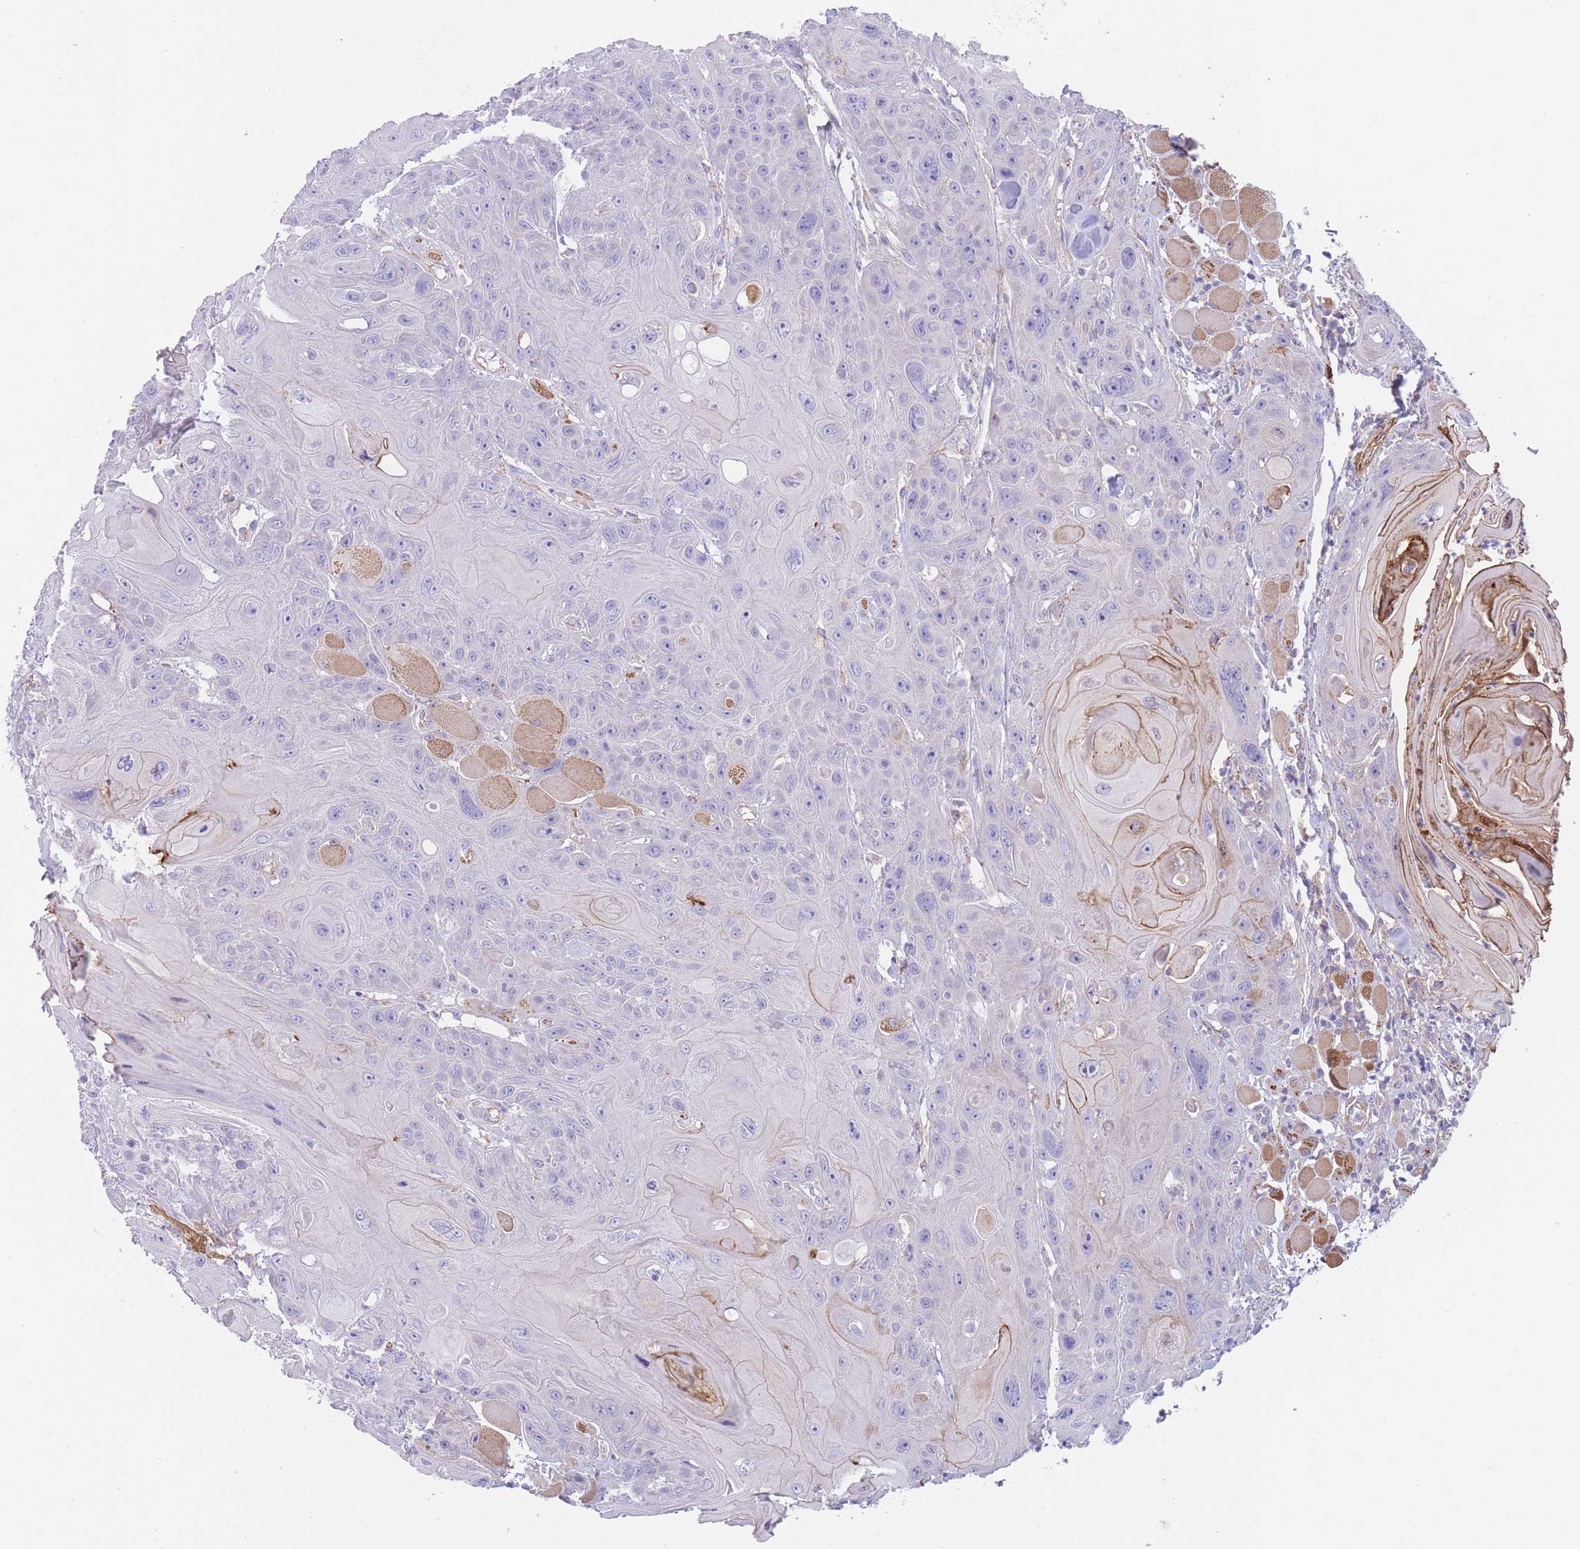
{"staining": {"intensity": "moderate", "quantity": "<25%", "location": "cytoplasmic/membranous"}, "tissue": "head and neck cancer", "cell_type": "Tumor cells", "image_type": "cancer", "snomed": [{"axis": "morphology", "description": "Squamous cell carcinoma, NOS"}, {"axis": "topography", "description": "Head-Neck"}], "caption": "Immunohistochemistry (IHC) of head and neck cancer (squamous cell carcinoma) demonstrates low levels of moderate cytoplasmic/membranous staining in about <25% of tumor cells.", "gene": "LDB3", "patient": {"sex": "female", "age": 59}}